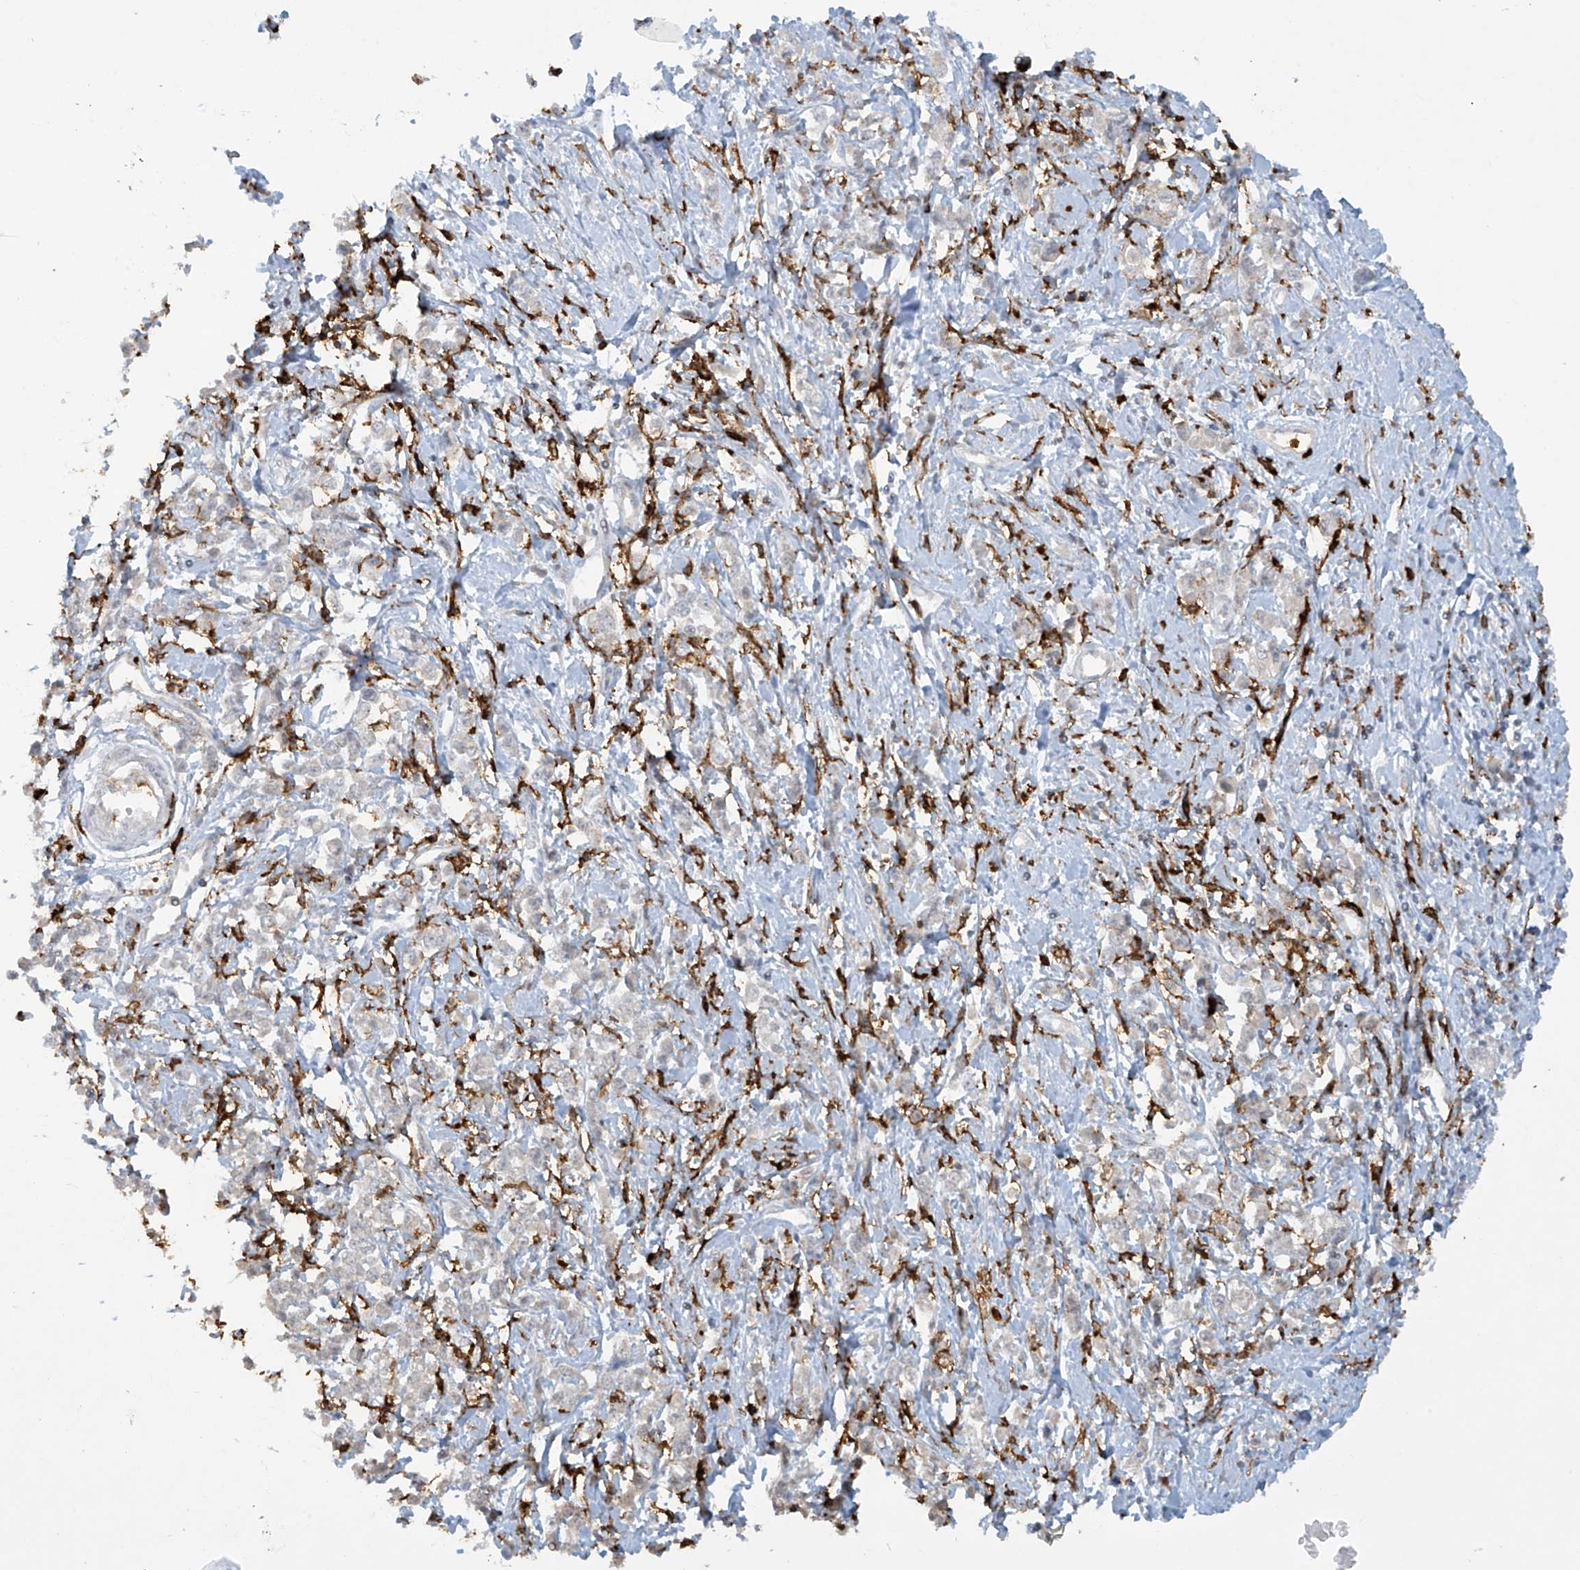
{"staining": {"intensity": "negative", "quantity": "none", "location": "none"}, "tissue": "stomach cancer", "cell_type": "Tumor cells", "image_type": "cancer", "snomed": [{"axis": "morphology", "description": "Adenocarcinoma, NOS"}, {"axis": "topography", "description": "Stomach"}], "caption": "IHC of human adenocarcinoma (stomach) reveals no staining in tumor cells.", "gene": "FCGR3A", "patient": {"sex": "female", "age": 76}}